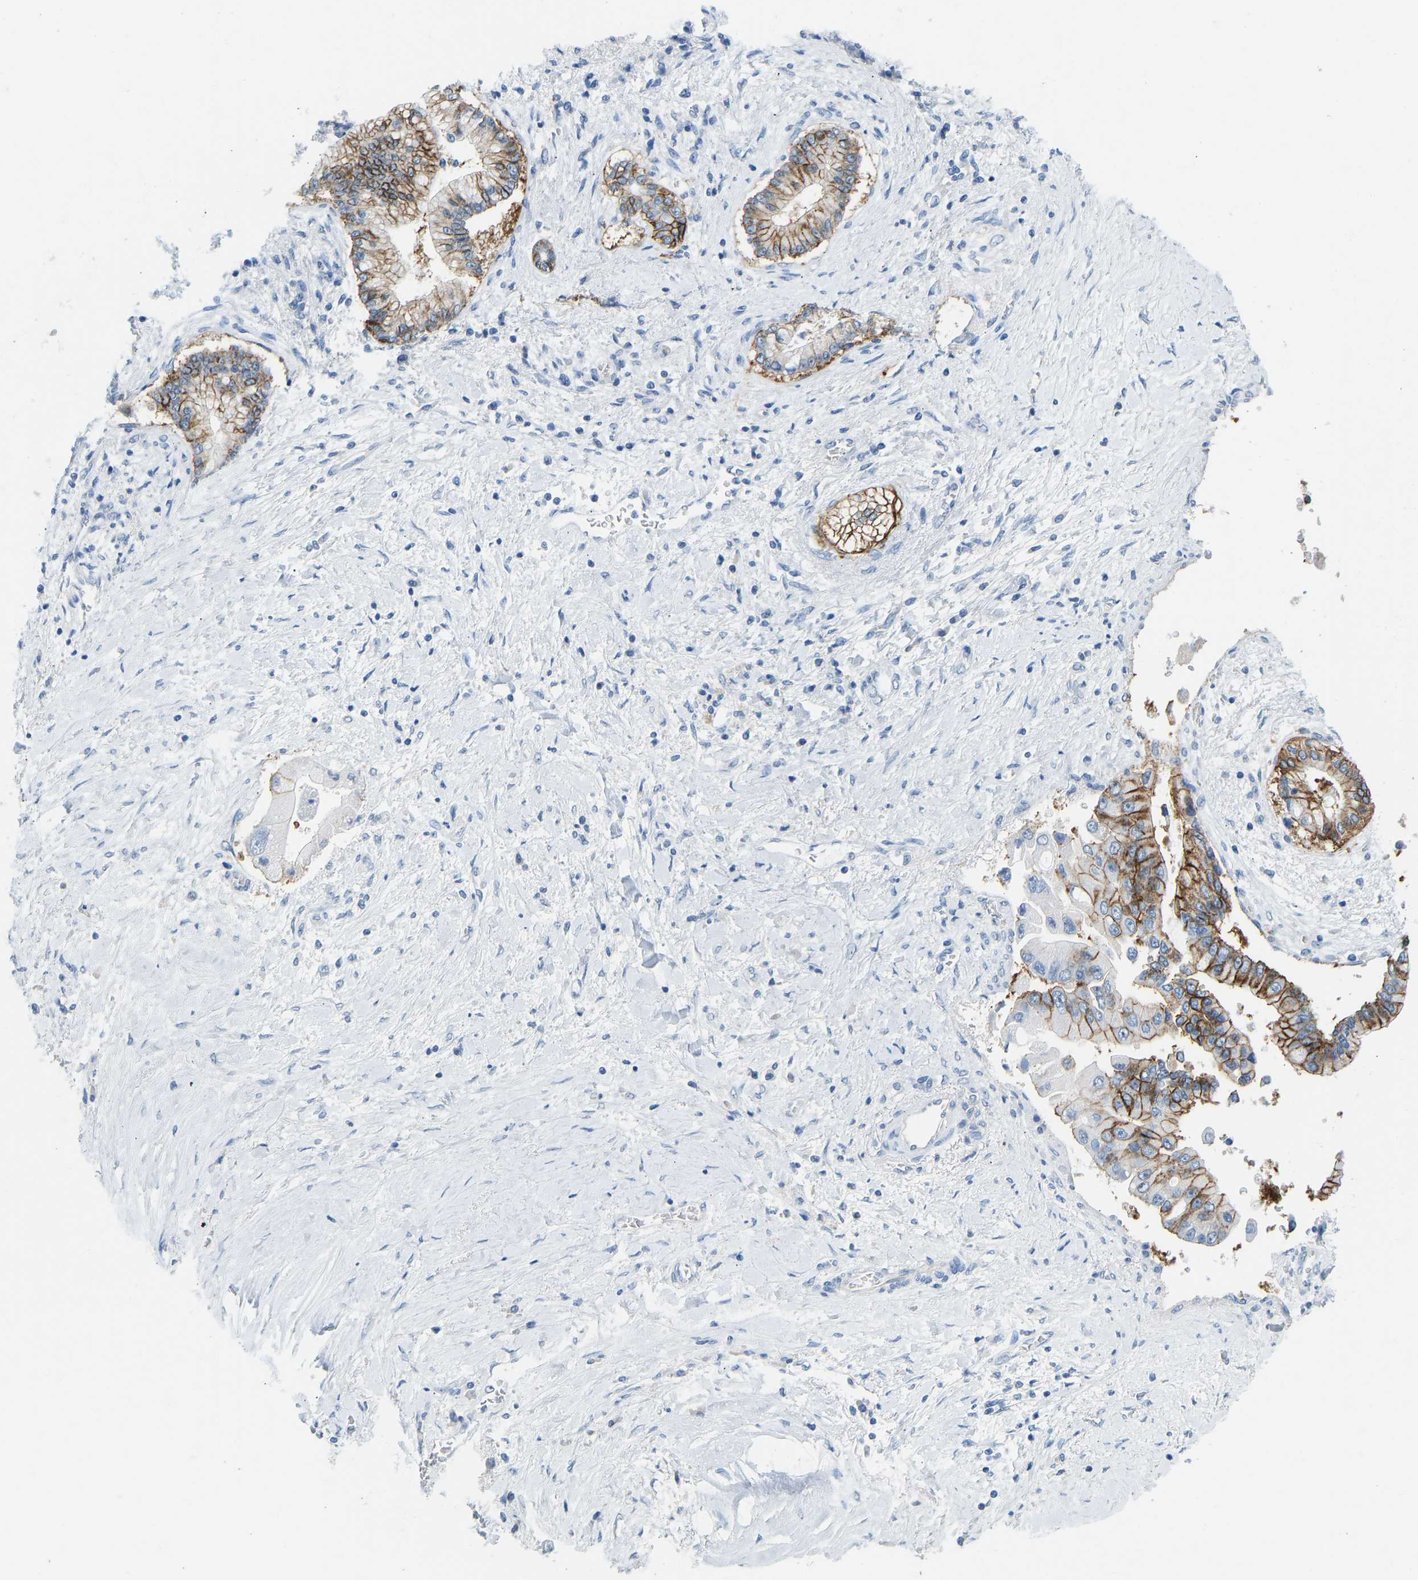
{"staining": {"intensity": "strong", "quantity": ">75%", "location": "cytoplasmic/membranous"}, "tissue": "liver cancer", "cell_type": "Tumor cells", "image_type": "cancer", "snomed": [{"axis": "morphology", "description": "Cholangiocarcinoma"}, {"axis": "topography", "description": "Liver"}], "caption": "IHC (DAB (3,3'-diaminobenzidine)) staining of liver cancer reveals strong cytoplasmic/membranous protein positivity in approximately >75% of tumor cells. The staining was performed using DAB to visualize the protein expression in brown, while the nuclei were stained in blue with hematoxylin (Magnification: 20x).", "gene": "ATP1A1", "patient": {"sex": "male", "age": 50}}